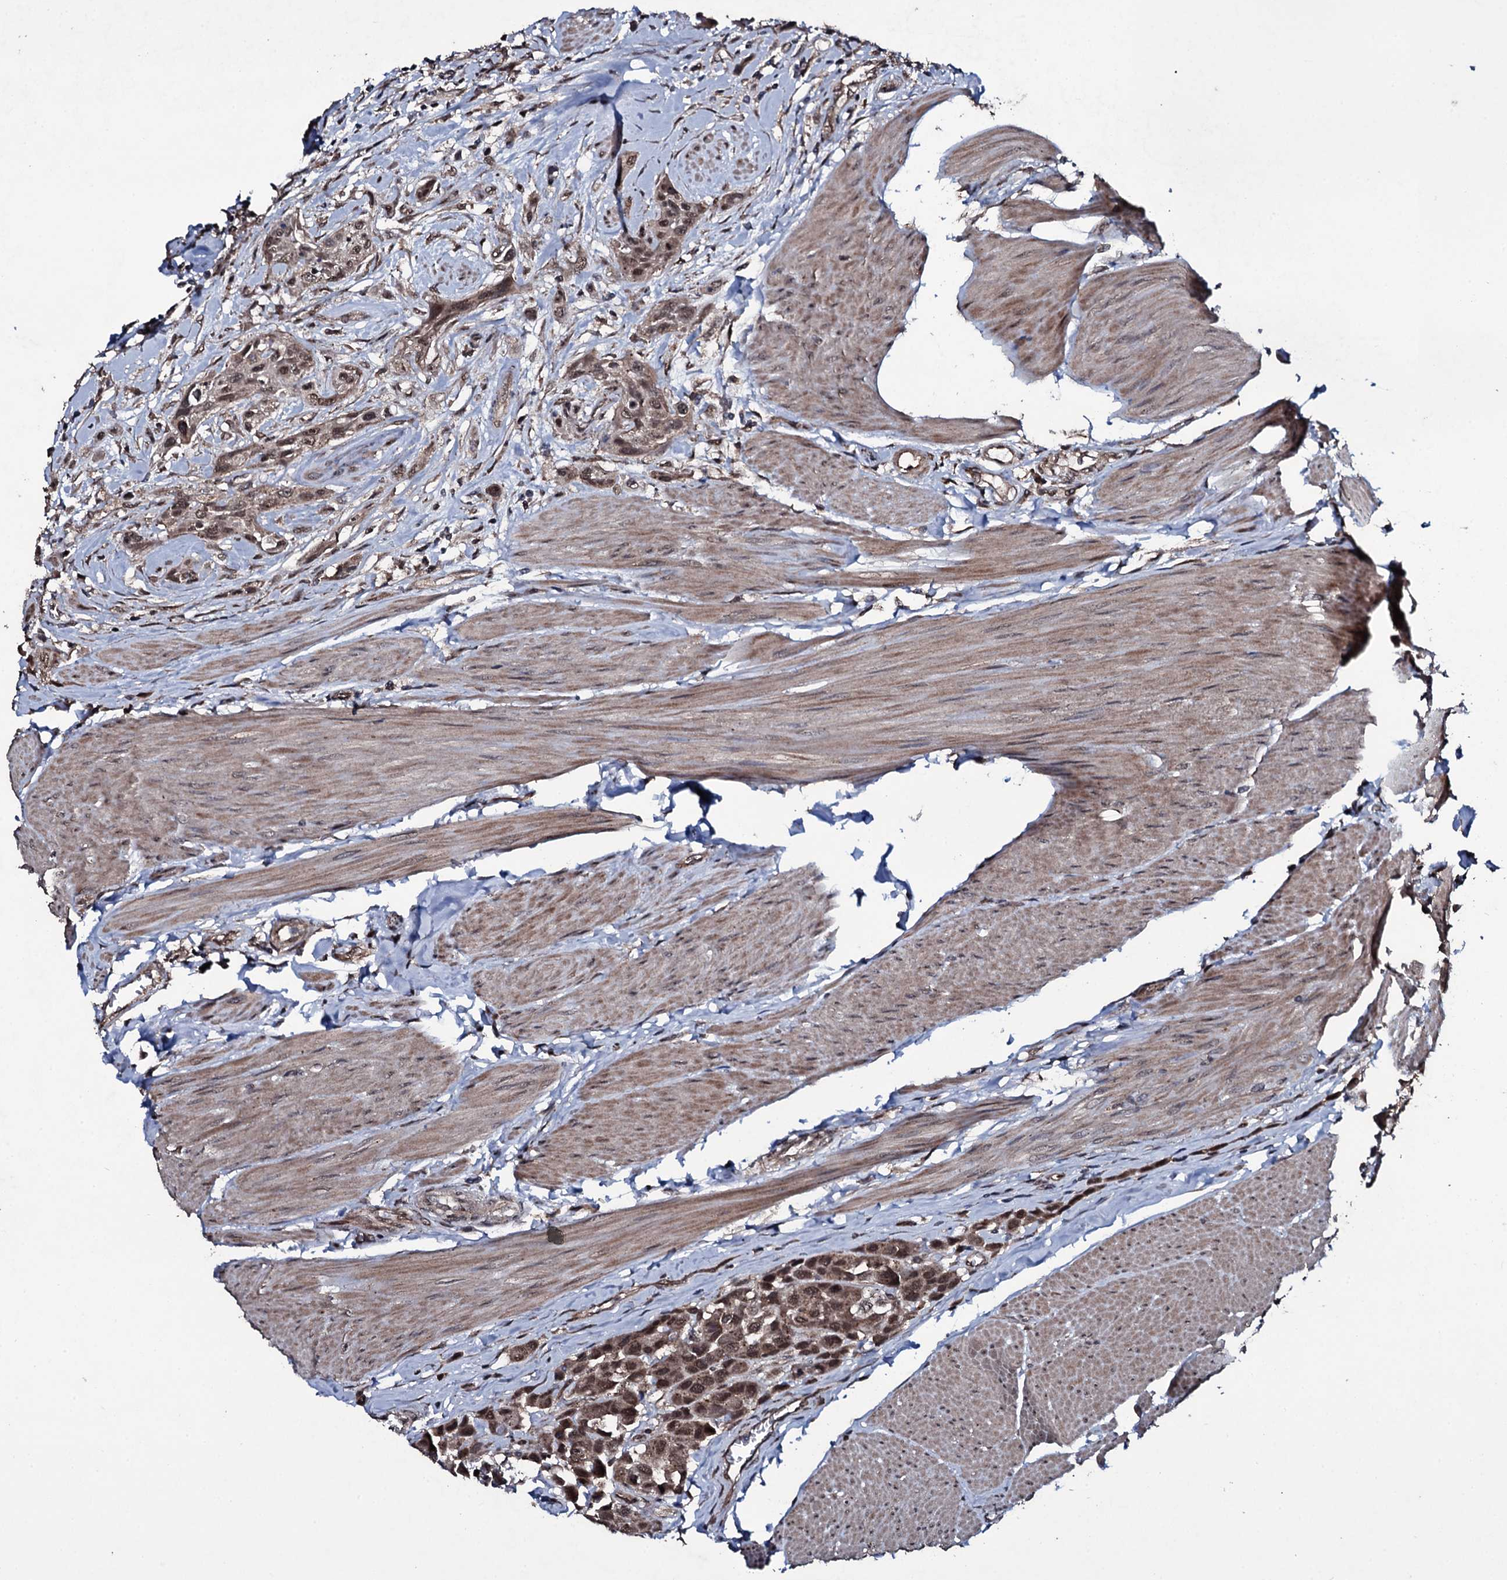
{"staining": {"intensity": "moderate", "quantity": ">75%", "location": "cytoplasmic/membranous,nuclear"}, "tissue": "urothelial cancer", "cell_type": "Tumor cells", "image_type": "cancer", "snomed": [{"axis": "morphology", "description": "Urothelial carcinoma, High grade"}, {"axis": "topography", "description": "Urinary bladder"}], "caption": "The image displays a brown stain indicating the presence of a protein in the cytoplasmic/membranous and nuclear of tumor cells in high-grade urothelial carcinoma.", "gene": "MRPS31", "patient": {"sex": "male", "age": 50}}